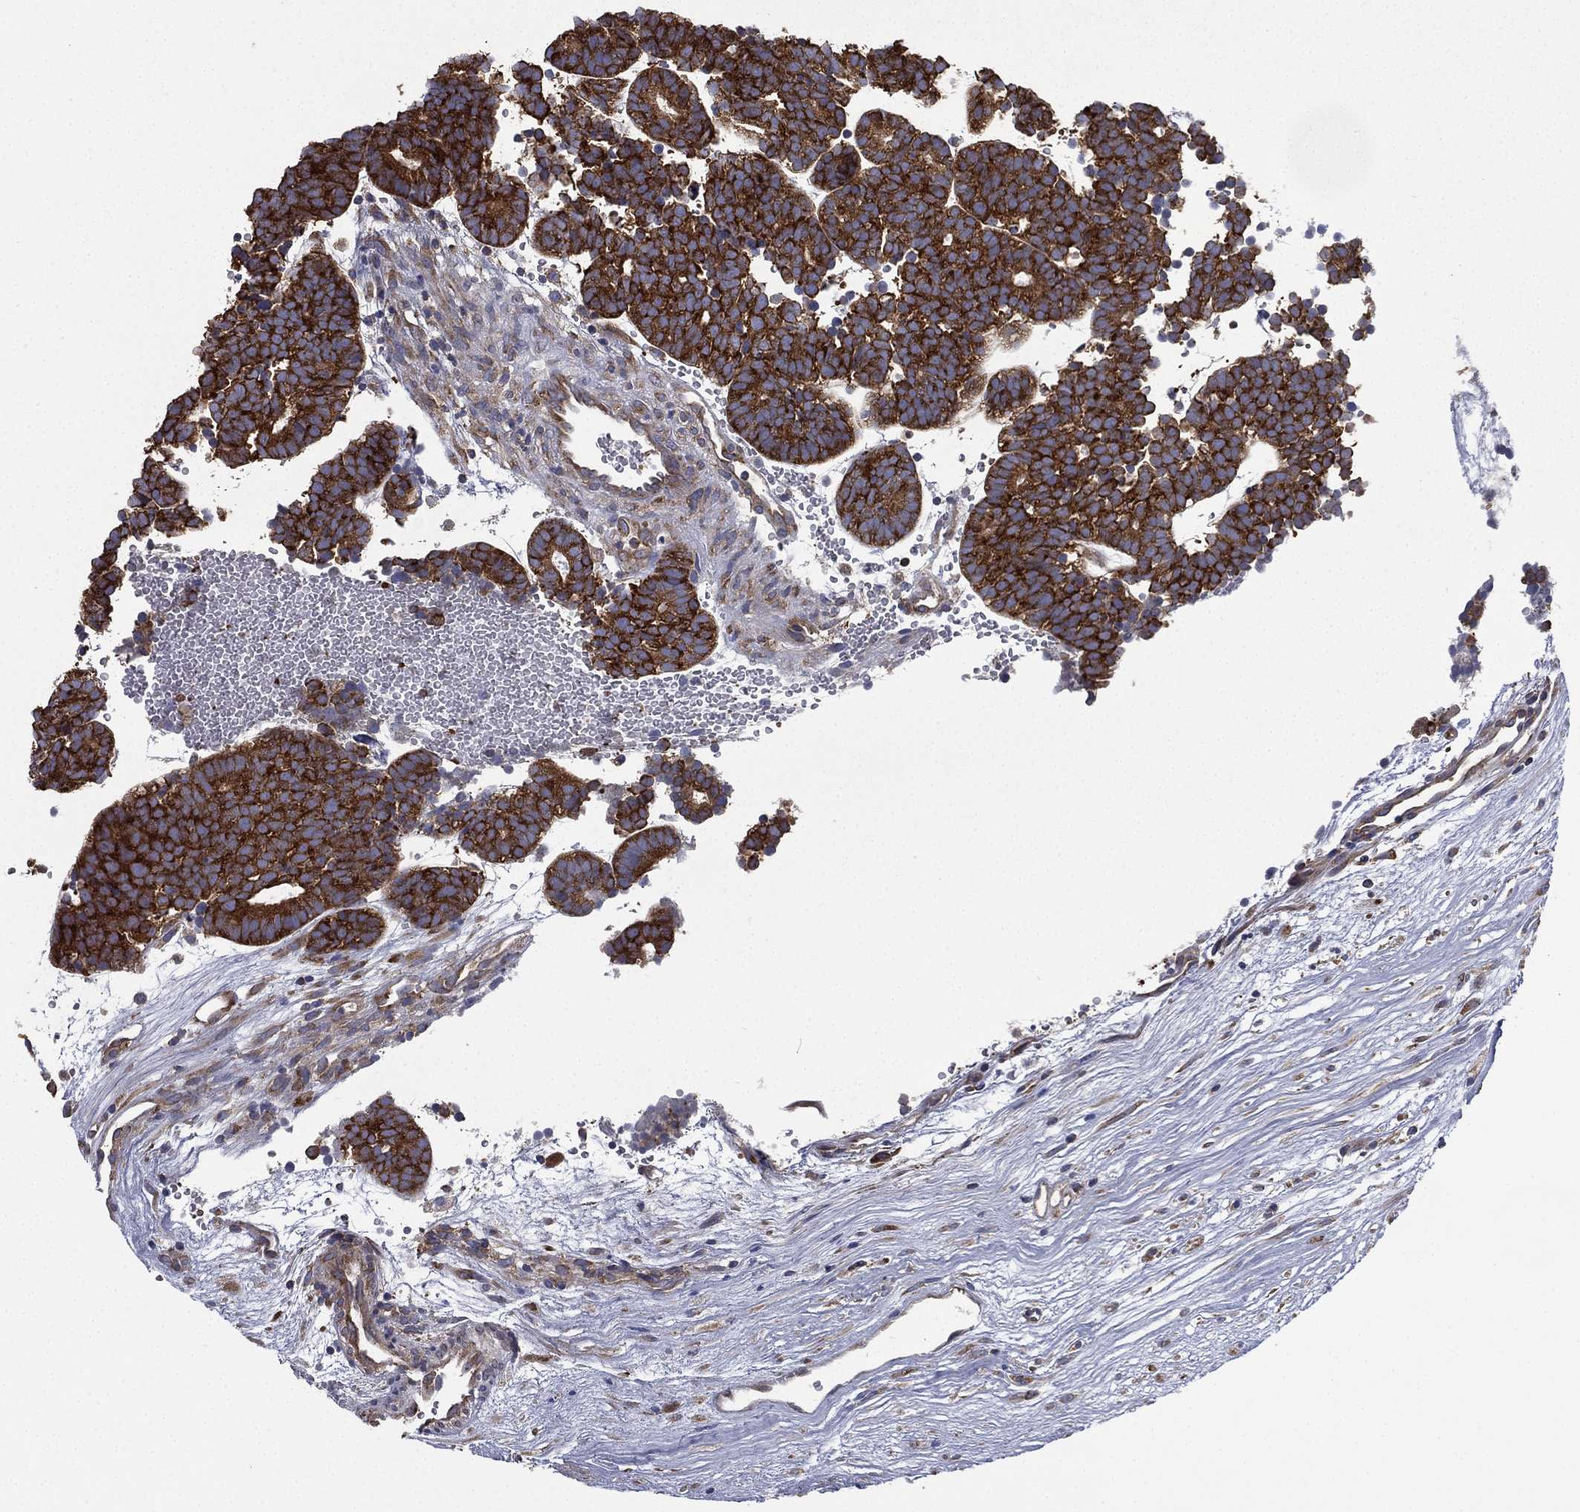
{"staining": {"intensity": "strong", "quantity": ">75%", "location": "cytoplasmic/membranous"}, "tissue": "head and neck cancer", "cell_type": "Tumor cells", "image_type": "cancer", "snomed": [{"axis": "morphology", "description": "Adenocarcinoma, NOS"}, {"axis": "topography", "description": "Head-Neck"}], "caption": "This is a histology image of IHC staining of head and neck cancer (adenocarcinoma), which shows strong positivity in the cytoplasmic/membranous of tumor cells.", "gene": "FARSA", "patient": {"sex": "female", "age": 81}}